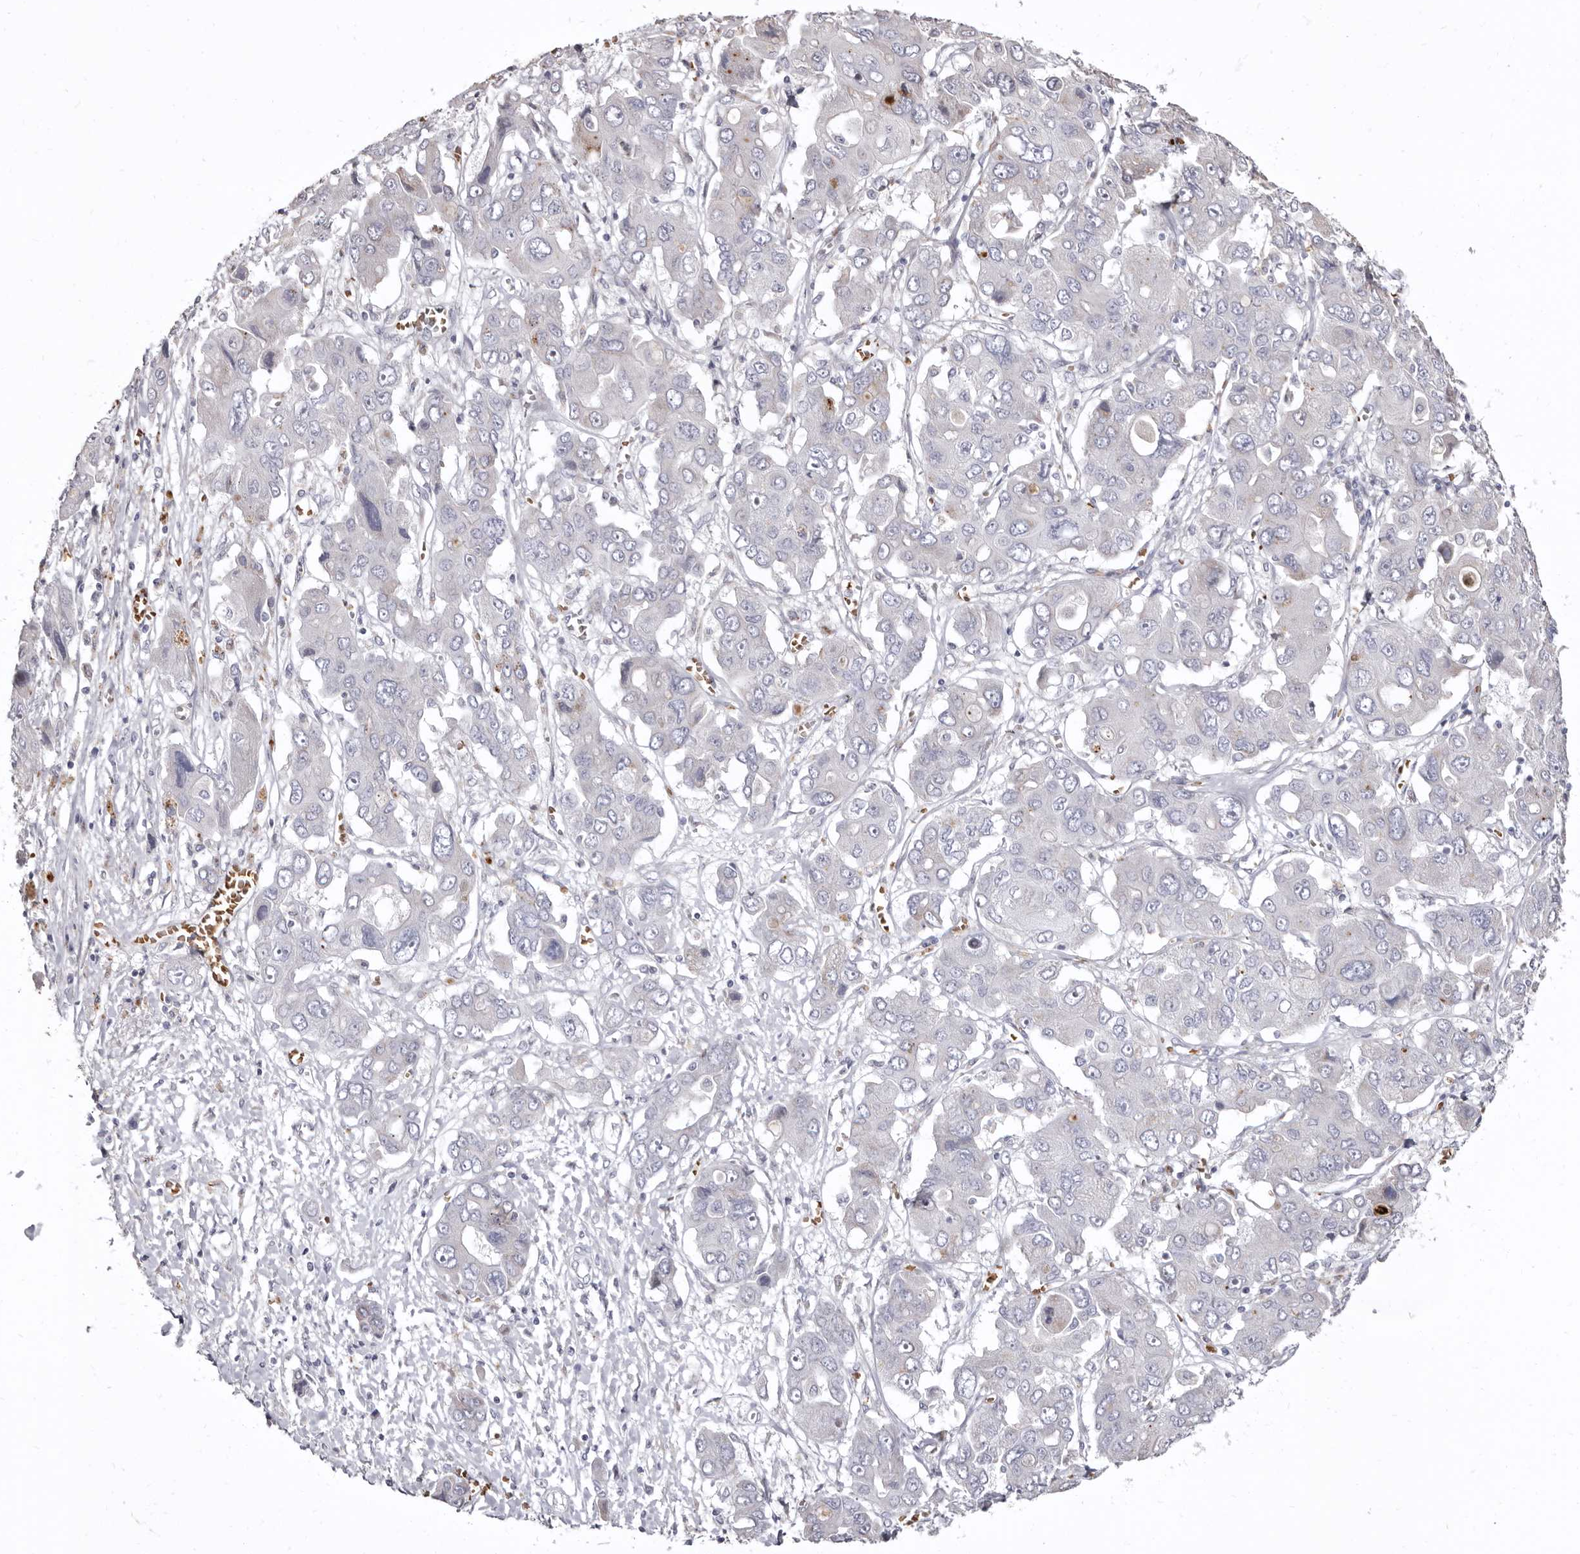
{"staining": {"intensity": "negative", "quantity": "none", "location": "none"}, "tissue": "liver cancer", "cell_type": "Tumor cells", "image_type": "cancer", "snomed": [{"axis": "morphology", "description": "Cholangiocarcinoma"}, {"axis": "topography", "description": "Liver"}], "caption": "High magnification brightfield microscopy of cholangiocarcinoma (liver) stained with DAB (brown) and counterstained with hematoxylin (blue): tumor cells show no significant positivity. Brightfield microscopy of immunohistochemistry (IHC) stained with DAB (brown) and hematoxylin (blue), captured at high magnification.", "gene": "AIDA", "patient": {"sex": "male", "age": 67}}